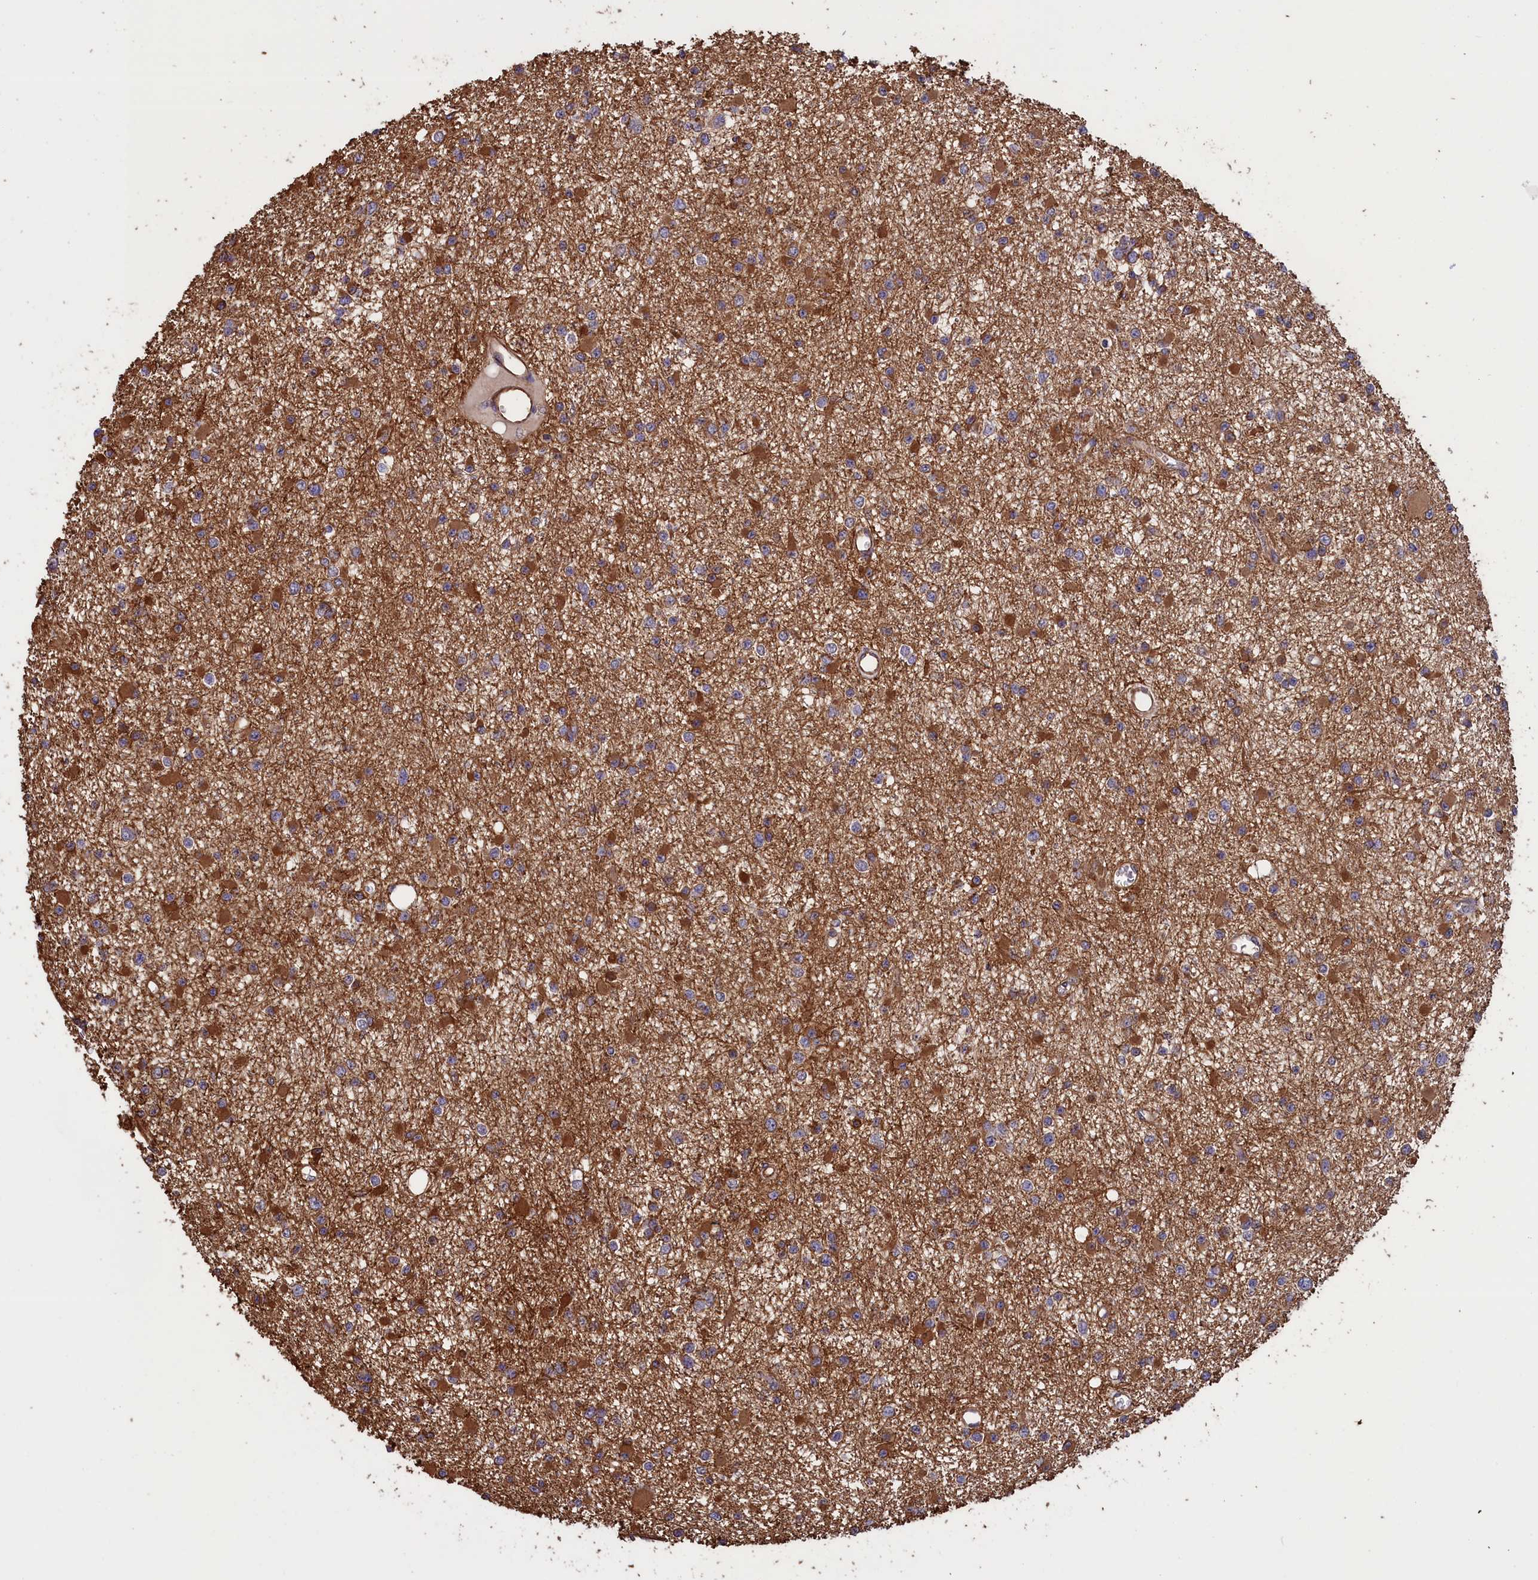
{"staining": {"intensity": "moderate", "quantity": "25%-75%", "location": "cytoplasmic/membranous"}, "tissue": "glioma", "cell_type": "Tumor cells", "image_type": "cancer", "snomed": [{"axis": "morphology", "description": "Glioma, malignant, Low grade"}, {"axis": "topography", "description": "Brain"}], "caption": "Immunohistochemical staining of glioma demonstrates medium levels of moderate cytoplasmic/membranous protein expression in about 25%-75% of tumor cells. The protein of interest is stained brown, and the nuclei are stained in blue (DAB IHC with brightfield microscopy, high magnification).", "gene": "DAPK3", "patient": {"sex": "female", "age": 22}}